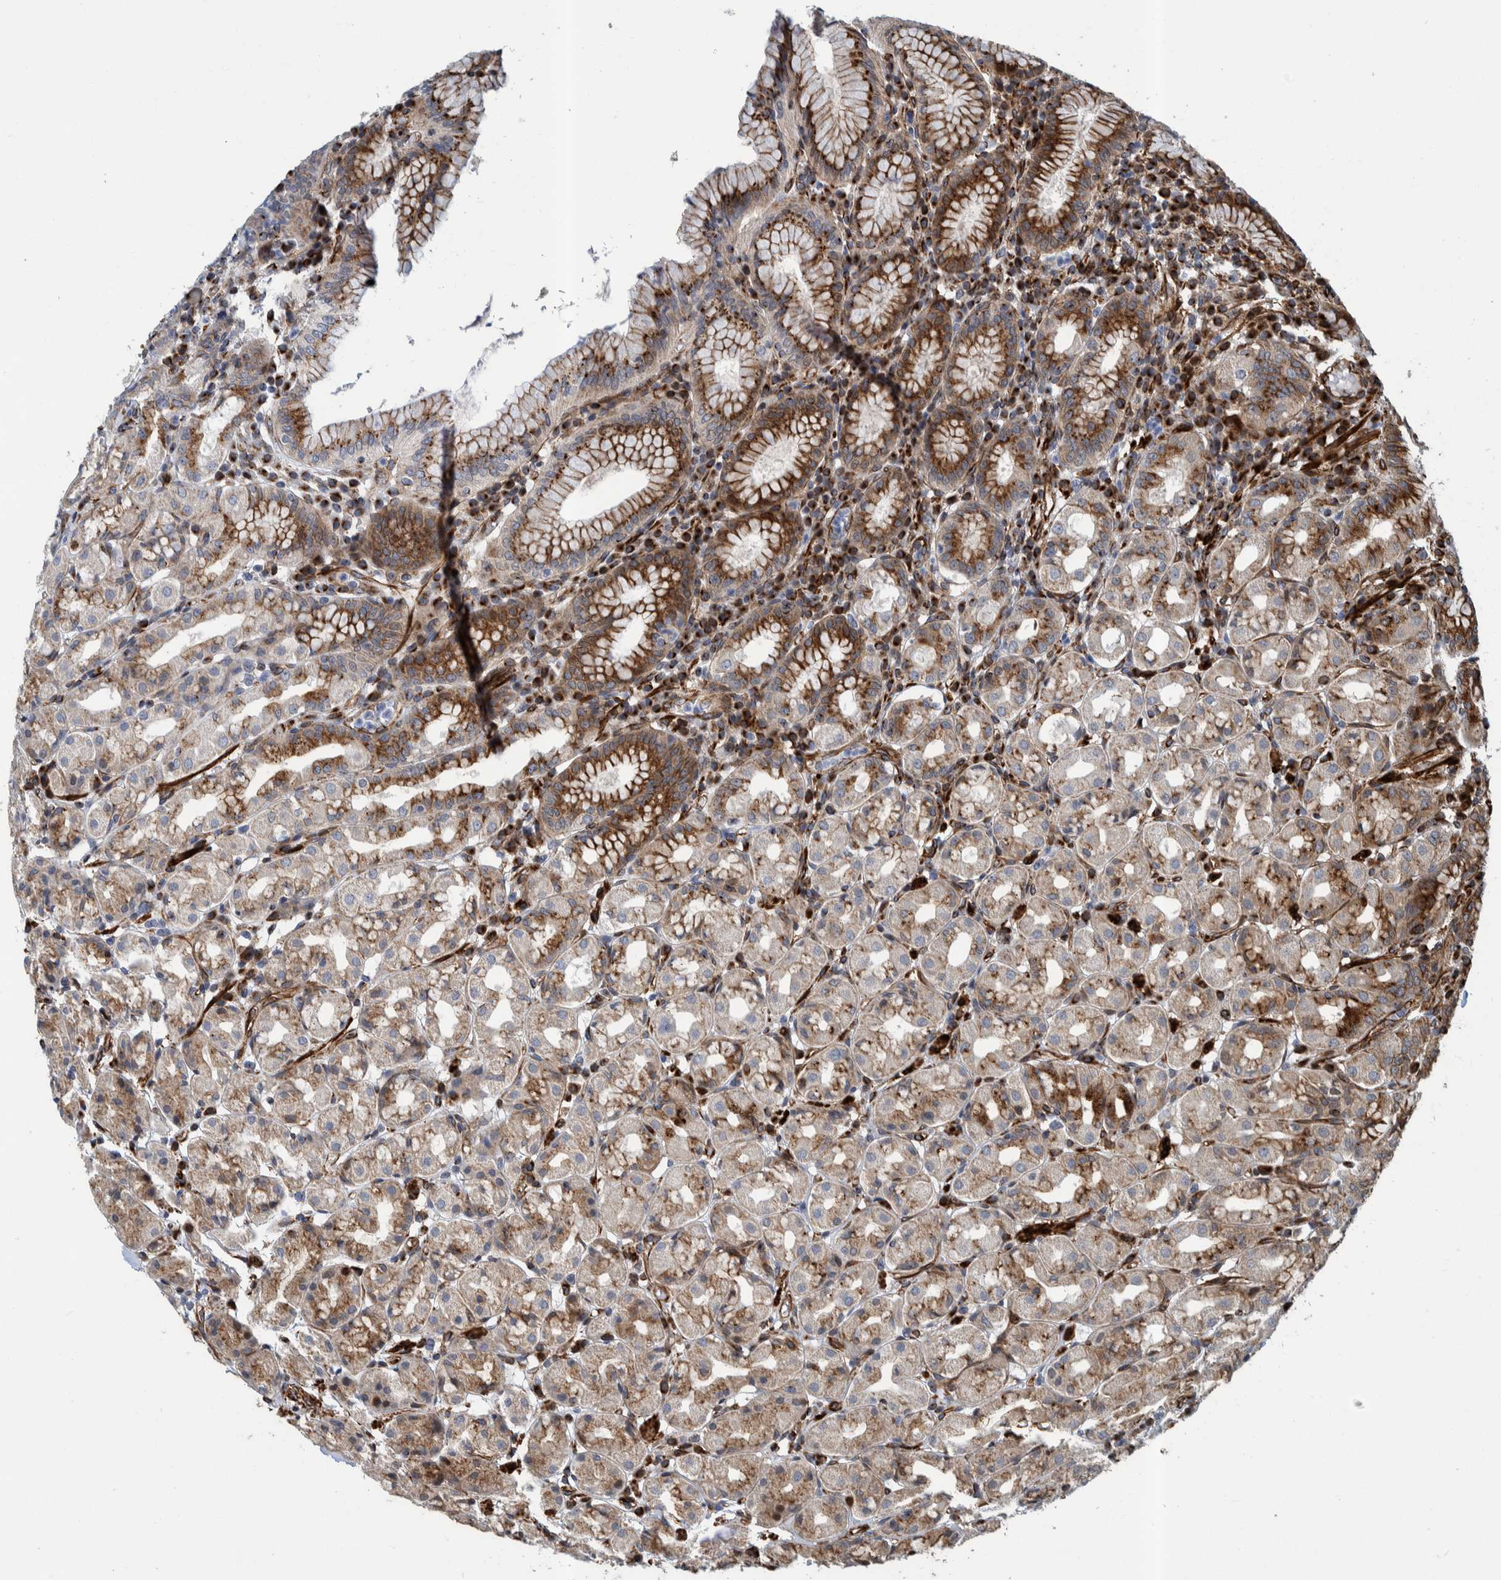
{"staining": {"intensity": "moderate", "quantity": ">75%", "location": "cytoplasmic/membranous"}, "tissue": "stomach", "cell_type": "Glandular cells", "image_type": "normal", "snomed": [{"axis": "morphology", "description": "Normal tissue, NOS"}, {"axis": "topography", "description": "Stomach"}, {"axis": "topography", "description": "Stomach, lower"}], "caption": "The photomicrograph shows staining of unremarkable stomach, revealing moderate cytoplasmic/membranous protein positivity (brown color) within glandular cells. (DAB (3,3'-diaminobenzidine) = brown stain, brightfield microscopy at high magnification).", "gene": "CCDC57", "patient": {"sex": "female", "age": 56}}